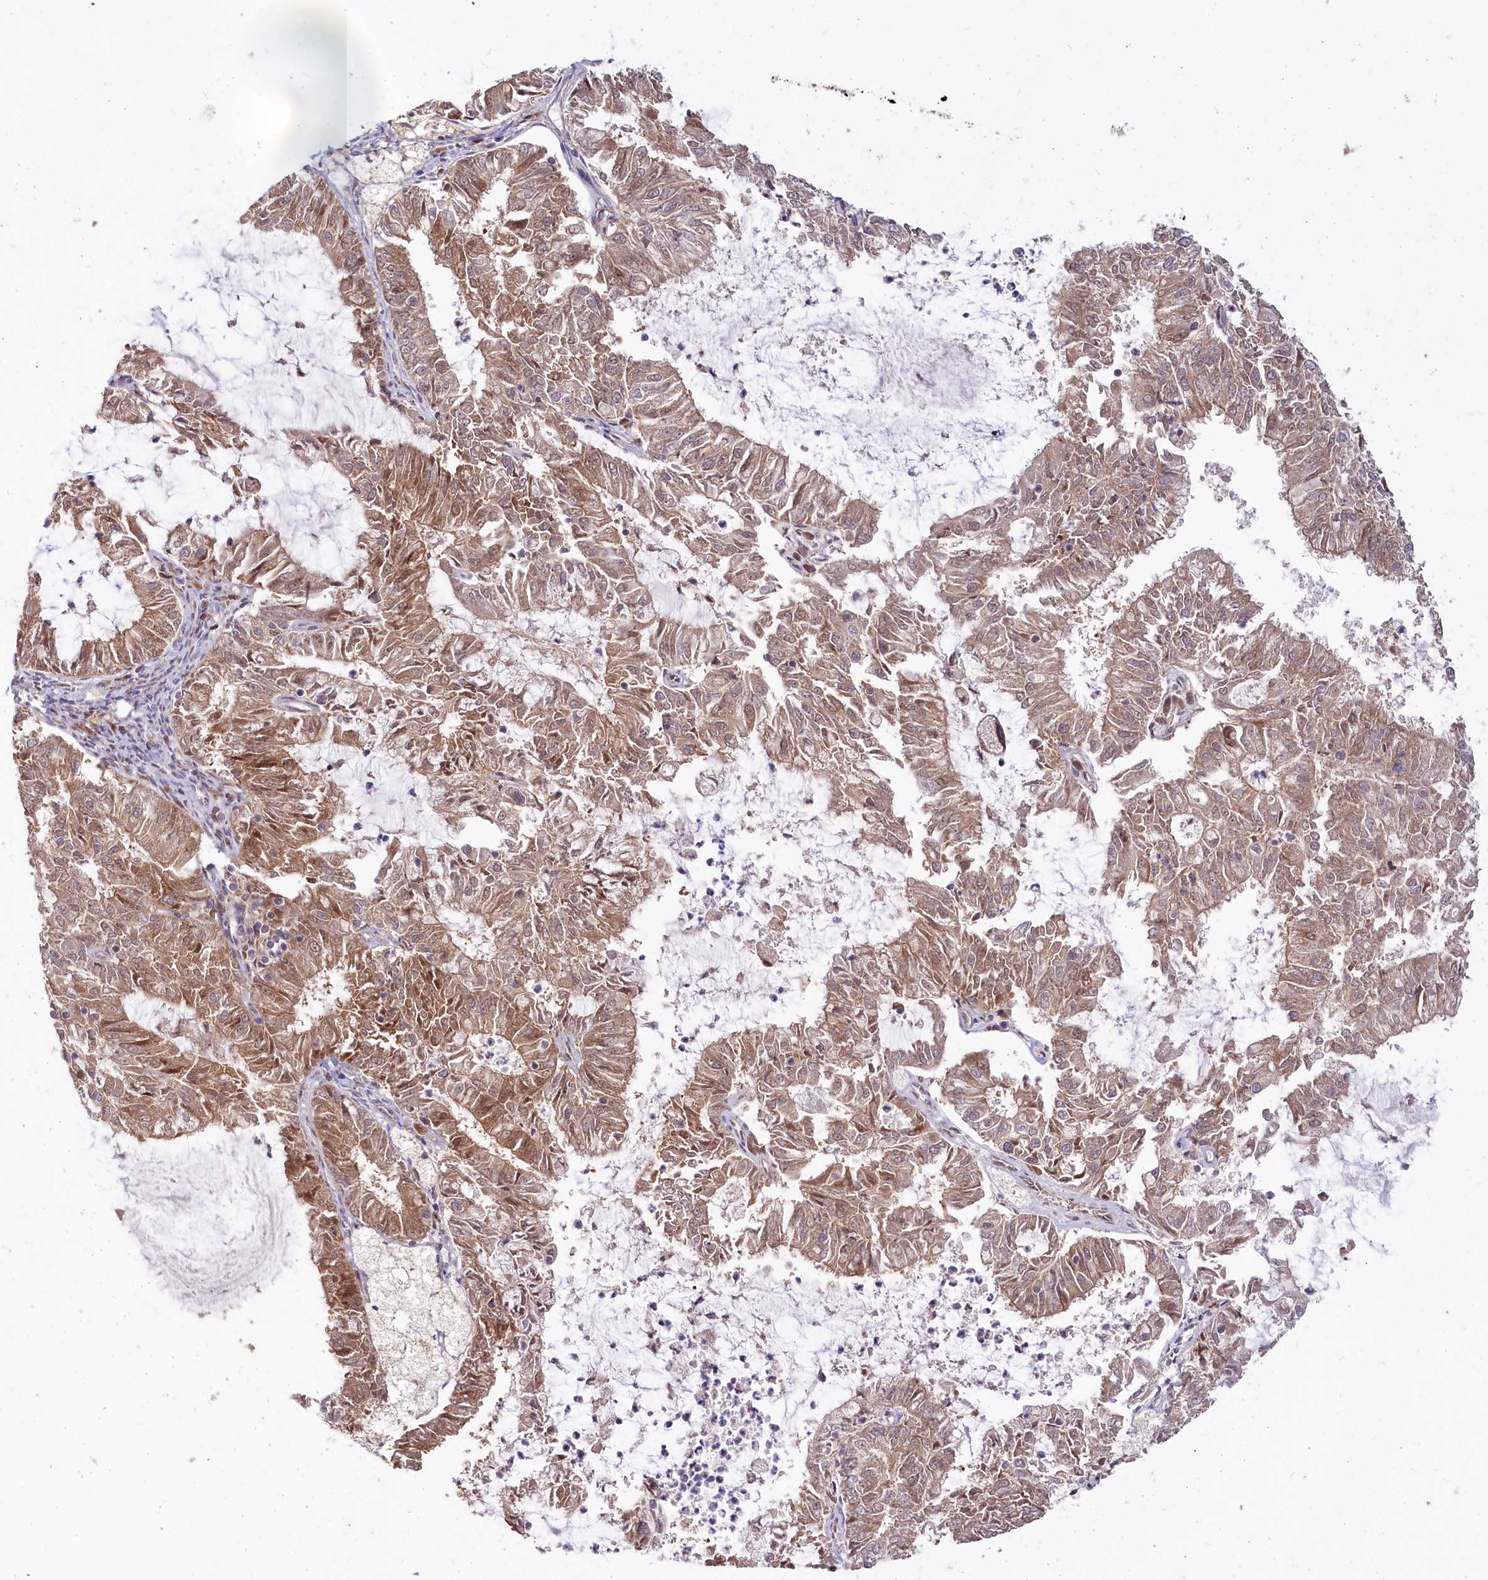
{"staining": {"intensity": "moderate", "quantity": ">75%", "location": "cytoplasmic/membranous"}, "tissue": "endometrial cancer", "cell_type": "Tumor cells", "image_type": "cancer", "snomed": [{"axis": "morphology", "description": "Adenocarcinoma, NOS"}, {"axis": "topography", "description": "Endometrium"}], "caption": "Tumor cells demonstrate medium levels of moderate cytoplasmic/membranous staining in approximately >75% of cells in endometrial adenocarcinoma.", "gene": "CEP70", "patient": {"sex": "female", "age": 57}}